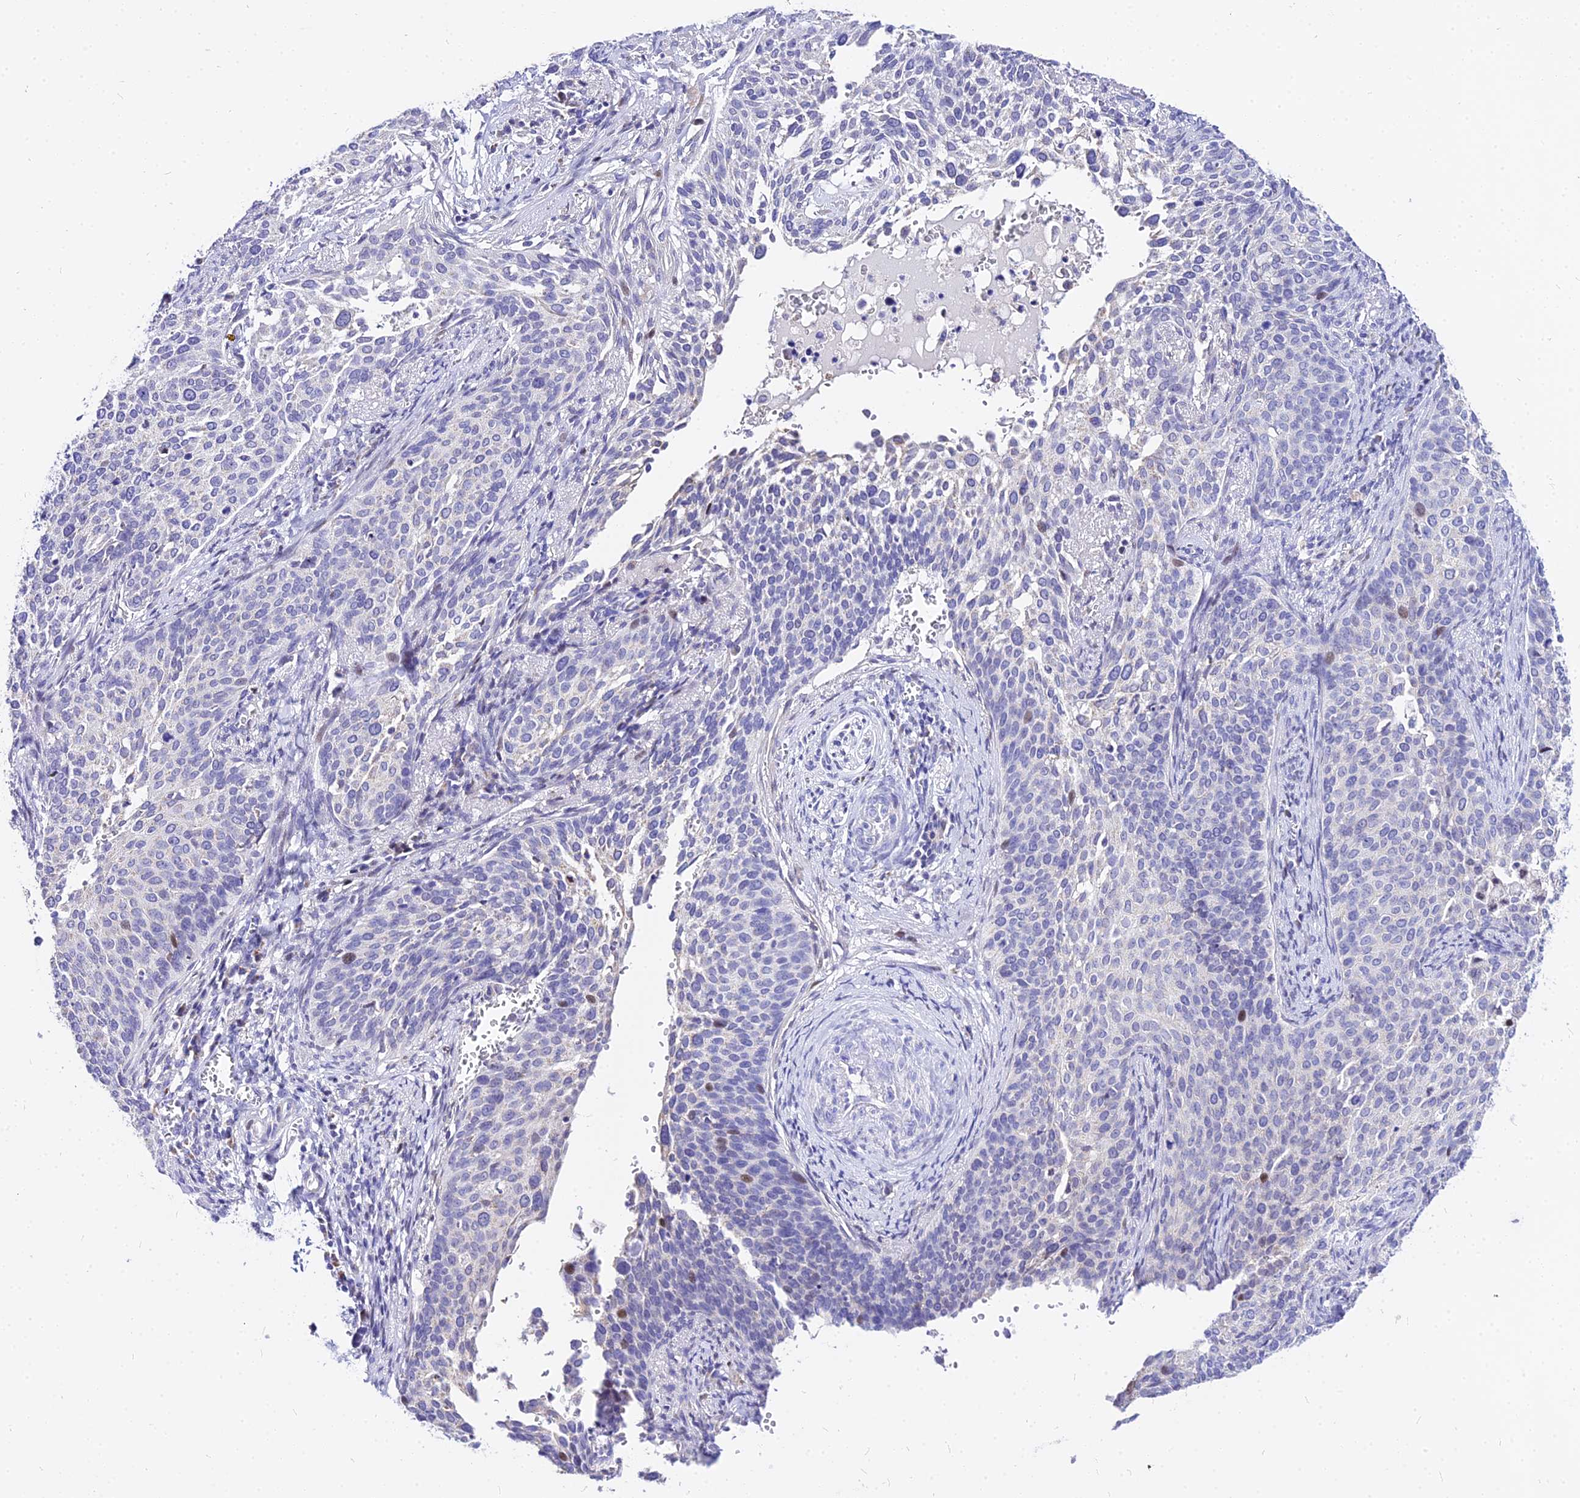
{"staining": {"intensity": "weak", "quantity": "<25%", "location": "nuclear"}, "tissue": "cervical cancer", "cell_type": "Tumor cells", "image_type": "cancer", "snomed": [{"axis": "morphology", "description": "Squamous cell carcinoma, NOS"}, {"axis": "topography", "description": "Cervix"}], "caption": "Cervical squamous cell carcinoma stained for a protein using immunohistochemistry displays no positivity tumor cells.", "gene": "CARD18", "patient": {"sex": "female", "age": 44}}